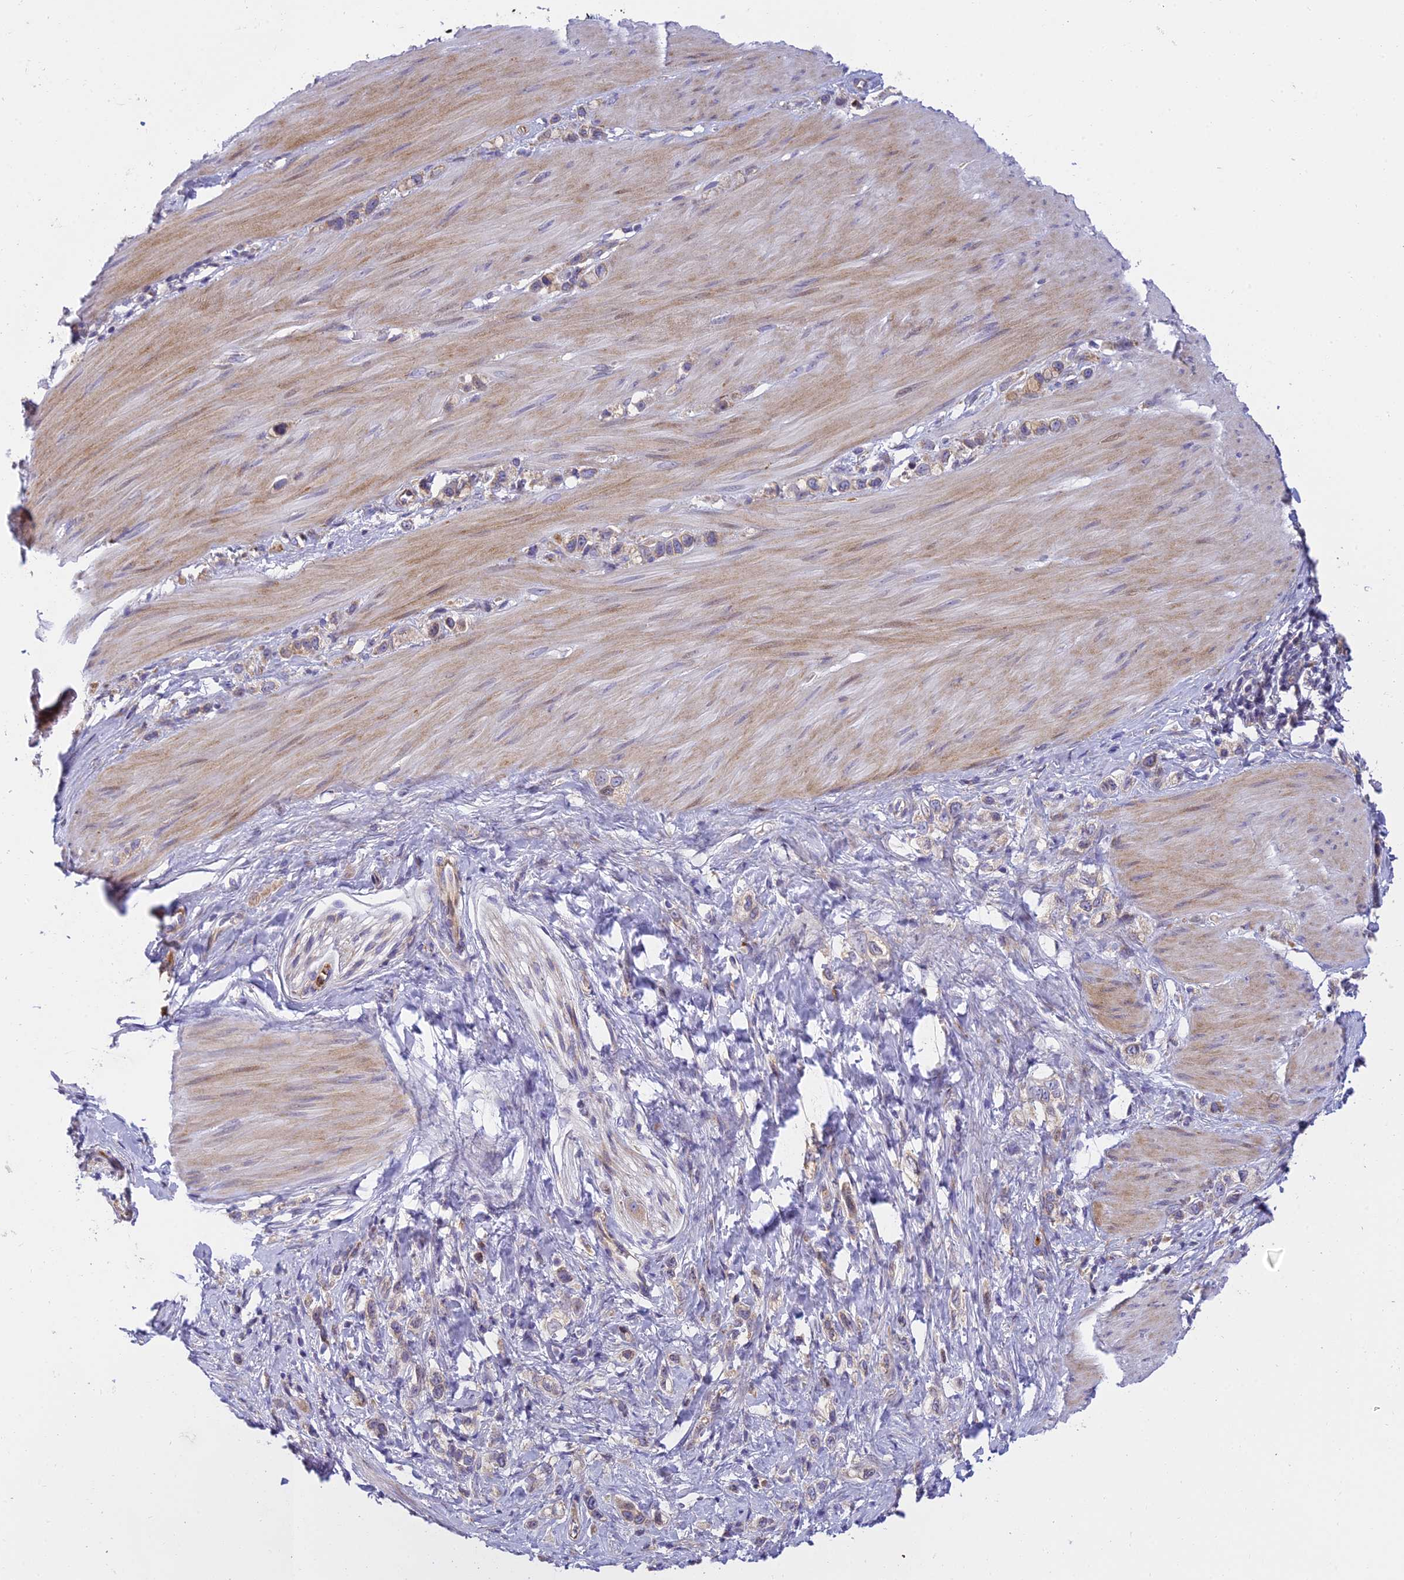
{"staining": {"intensity": "weak", "quantity": ">75%", "location": "cytoplasmic/membranous"}, "tissue": "stomach cancer", "cell_type": "Tumor cells", "image_type": "cancer", "snomed": [{"axis": "morphology", "description": "Adenocarcinoma, NOS"}, {"axis": "topography", "description": "Stomach"}], "caption": "About >75% of tumor cells in adenocarcinoma (stomach) exhibit weak cytoplasmic/membranous protein staining as visualized by brown immunohistochemical staining.", "gene": "CLCN7", "patient": {"sex": "female", "age": 65}}